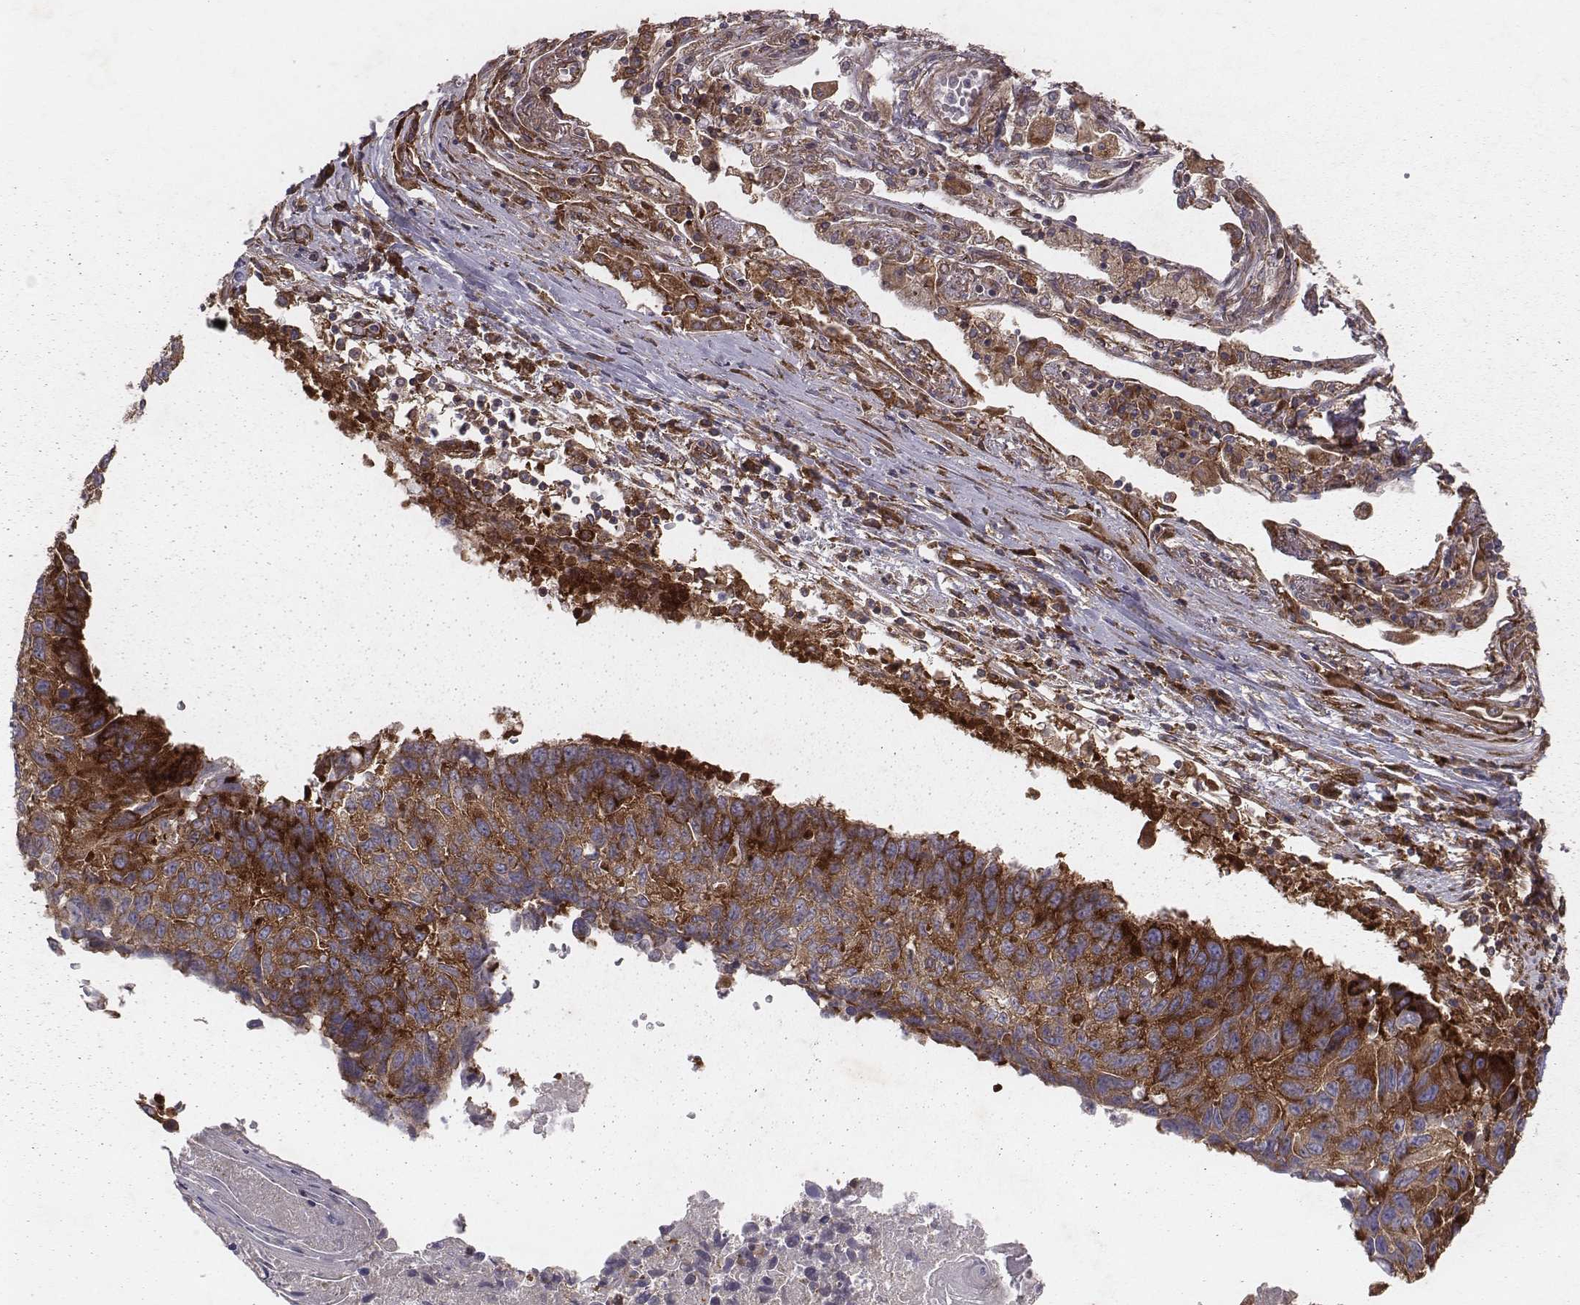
{"staining": {"intensity": "strong", "quantity": ">75%", "location": "cytoplasmic/membranous"}, "tissue": "lung cancer", "cell_type": "Tumor cells", "image_type": "cancer", "snomed": [{"axis": "morphology", "description": "Squamous cell carcinoma, NOS"}, {"axis": "topography", "description": "Lung"}], "caption": "Protein expression by immunohistochemistry exhibits strong cytoplasmic/membranous staining in approximately >75% of tumor cells in lung cancer (squamous cell carcinoma). The staining was performed using DAB (3,3'-diaminobenzidine) to visualize the protein expression in brown, while the nuclei were stained in blue with hematoxylin (Magnification: 20x).", "gene": "TXLNA", "patient": {"sex": "male", "age": 73}}